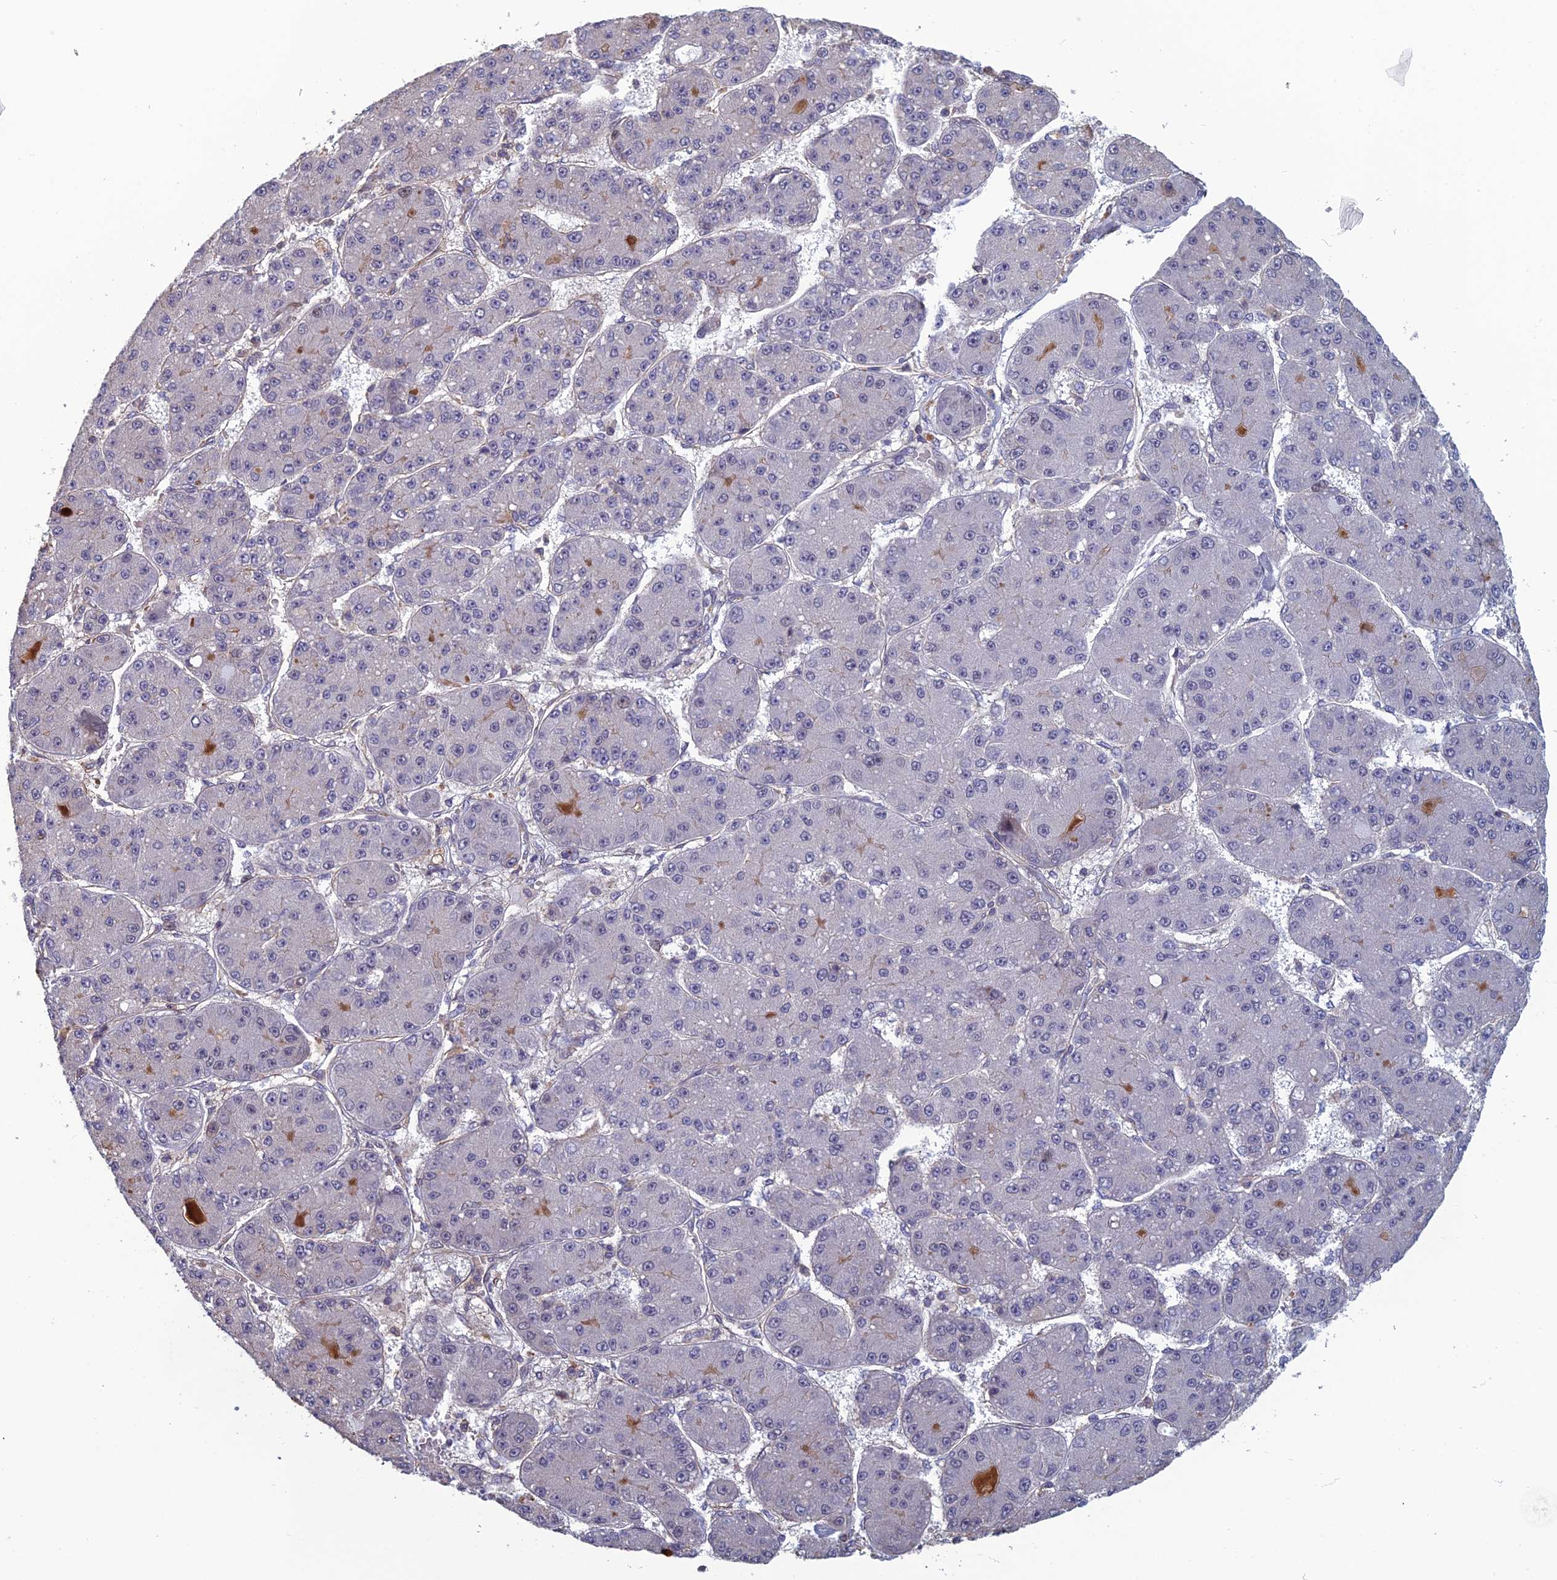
{"staining": {"intensity": "negative", "quantity": "none", "location": "none"}, "tissue": "liver cancer", "cell_type": "Tumor cells", "image_type": "cancer", "snomed": [{"axis": "morphology", "description": "Carcinoma, Hepatocellular, NOS"}, {"axis": "topography", "description": "Liver"}], "caption": "High power microscopy micrograph of an immunohistochemistry (IHC) micrograph of hepatocellular carcinoma (liver), revealing no significant positivity in tumor cells.", "gene": "CCDC183", "patient": {"sex": "male", "age": 67}}